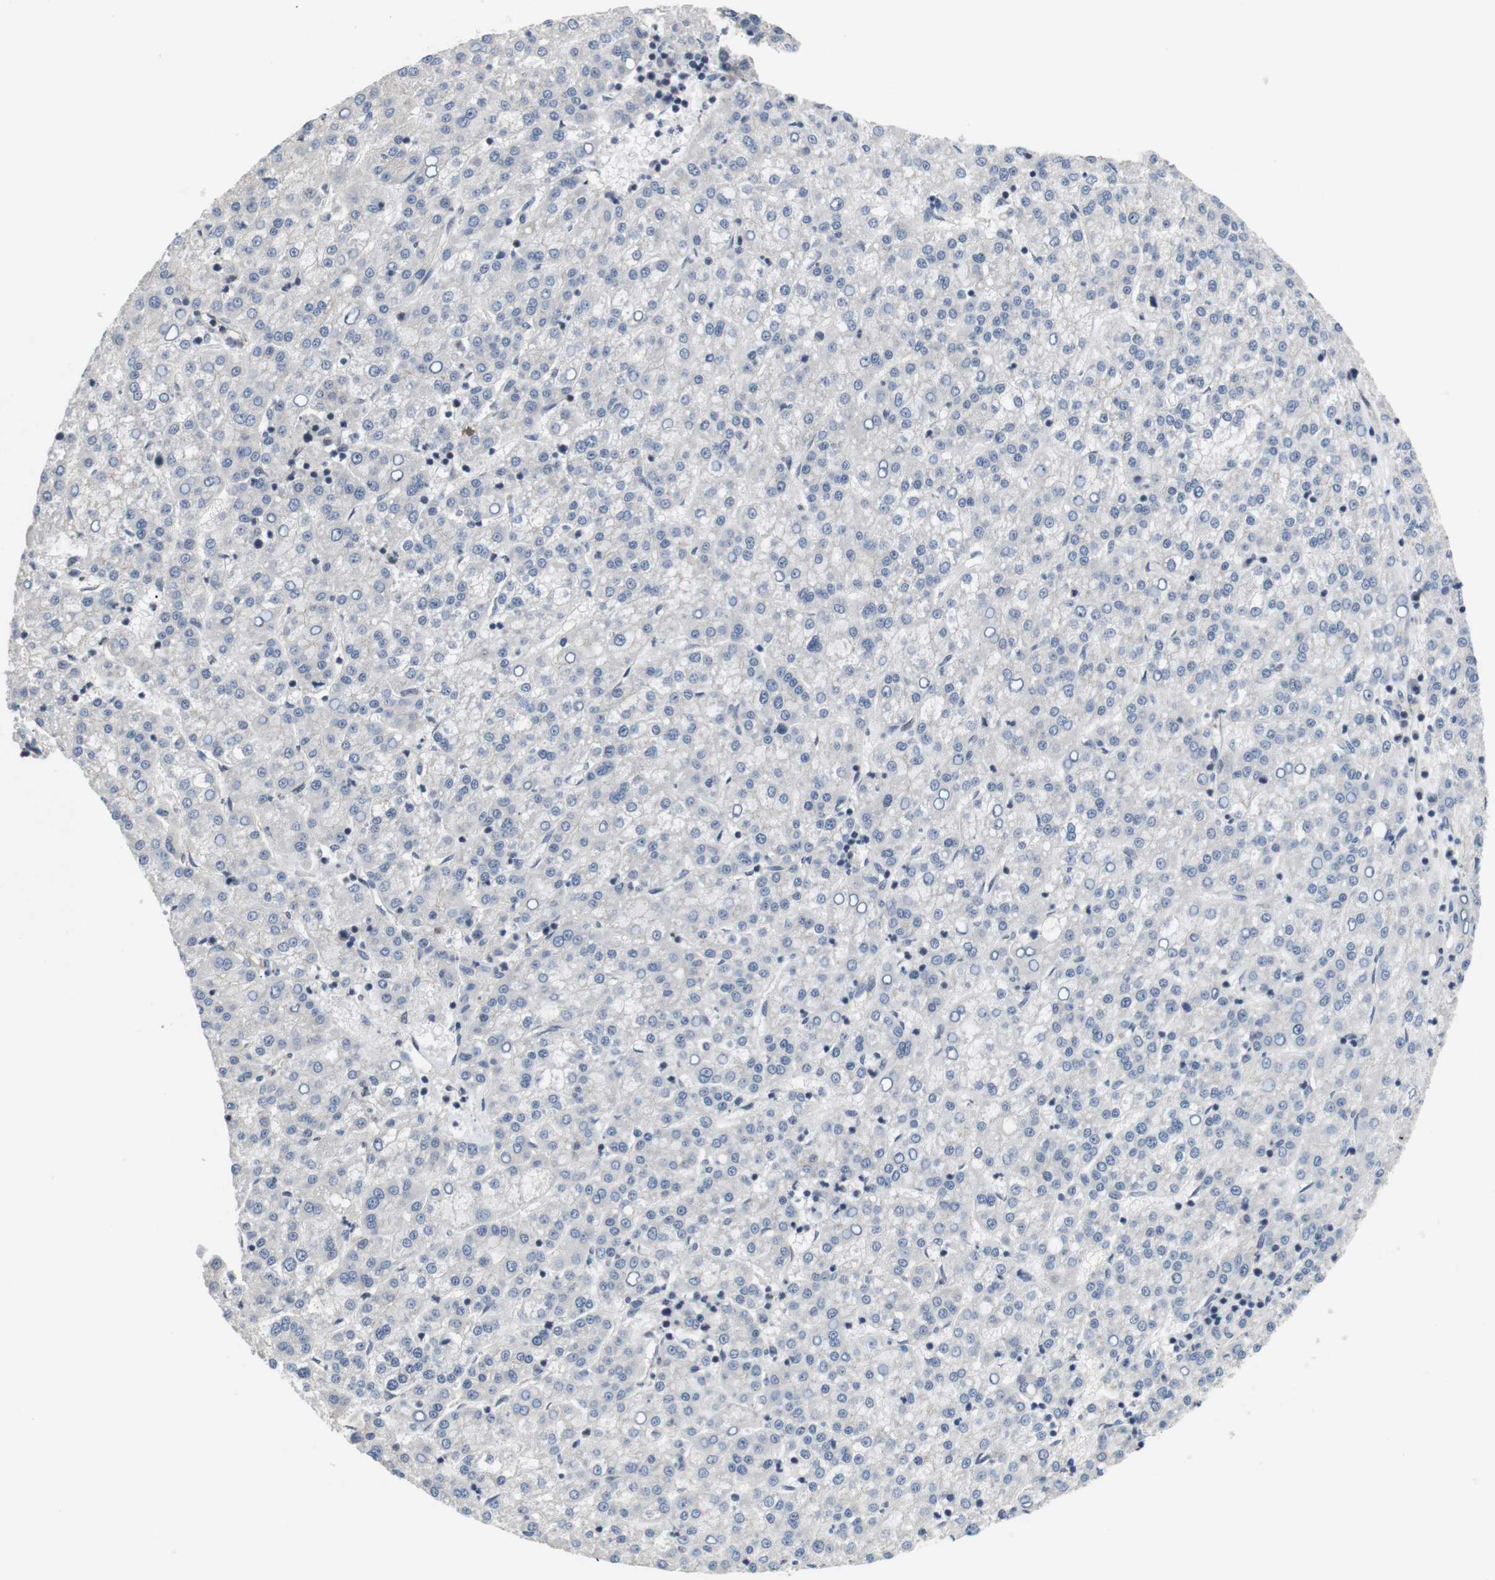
{"staining": {"intensity": "negative", "quantity": "none", "location": "none"}, "tissue": "liver cancer", "cell_type": "Tumor cells", "image_type": "cancer", "snomed": [{"axis": "morphology", "description": "Carcinoma, Hepatocellular, NOS"}, {"axis": "topography", "description": "Liver"}], "caption": "Histopathology image shows no protein expression in tumor cells of liver cancer (hepatocellular carcinoma) tissue.", "gene": "NECTIN1", "patient": {"sex": "female", "age": 58}}